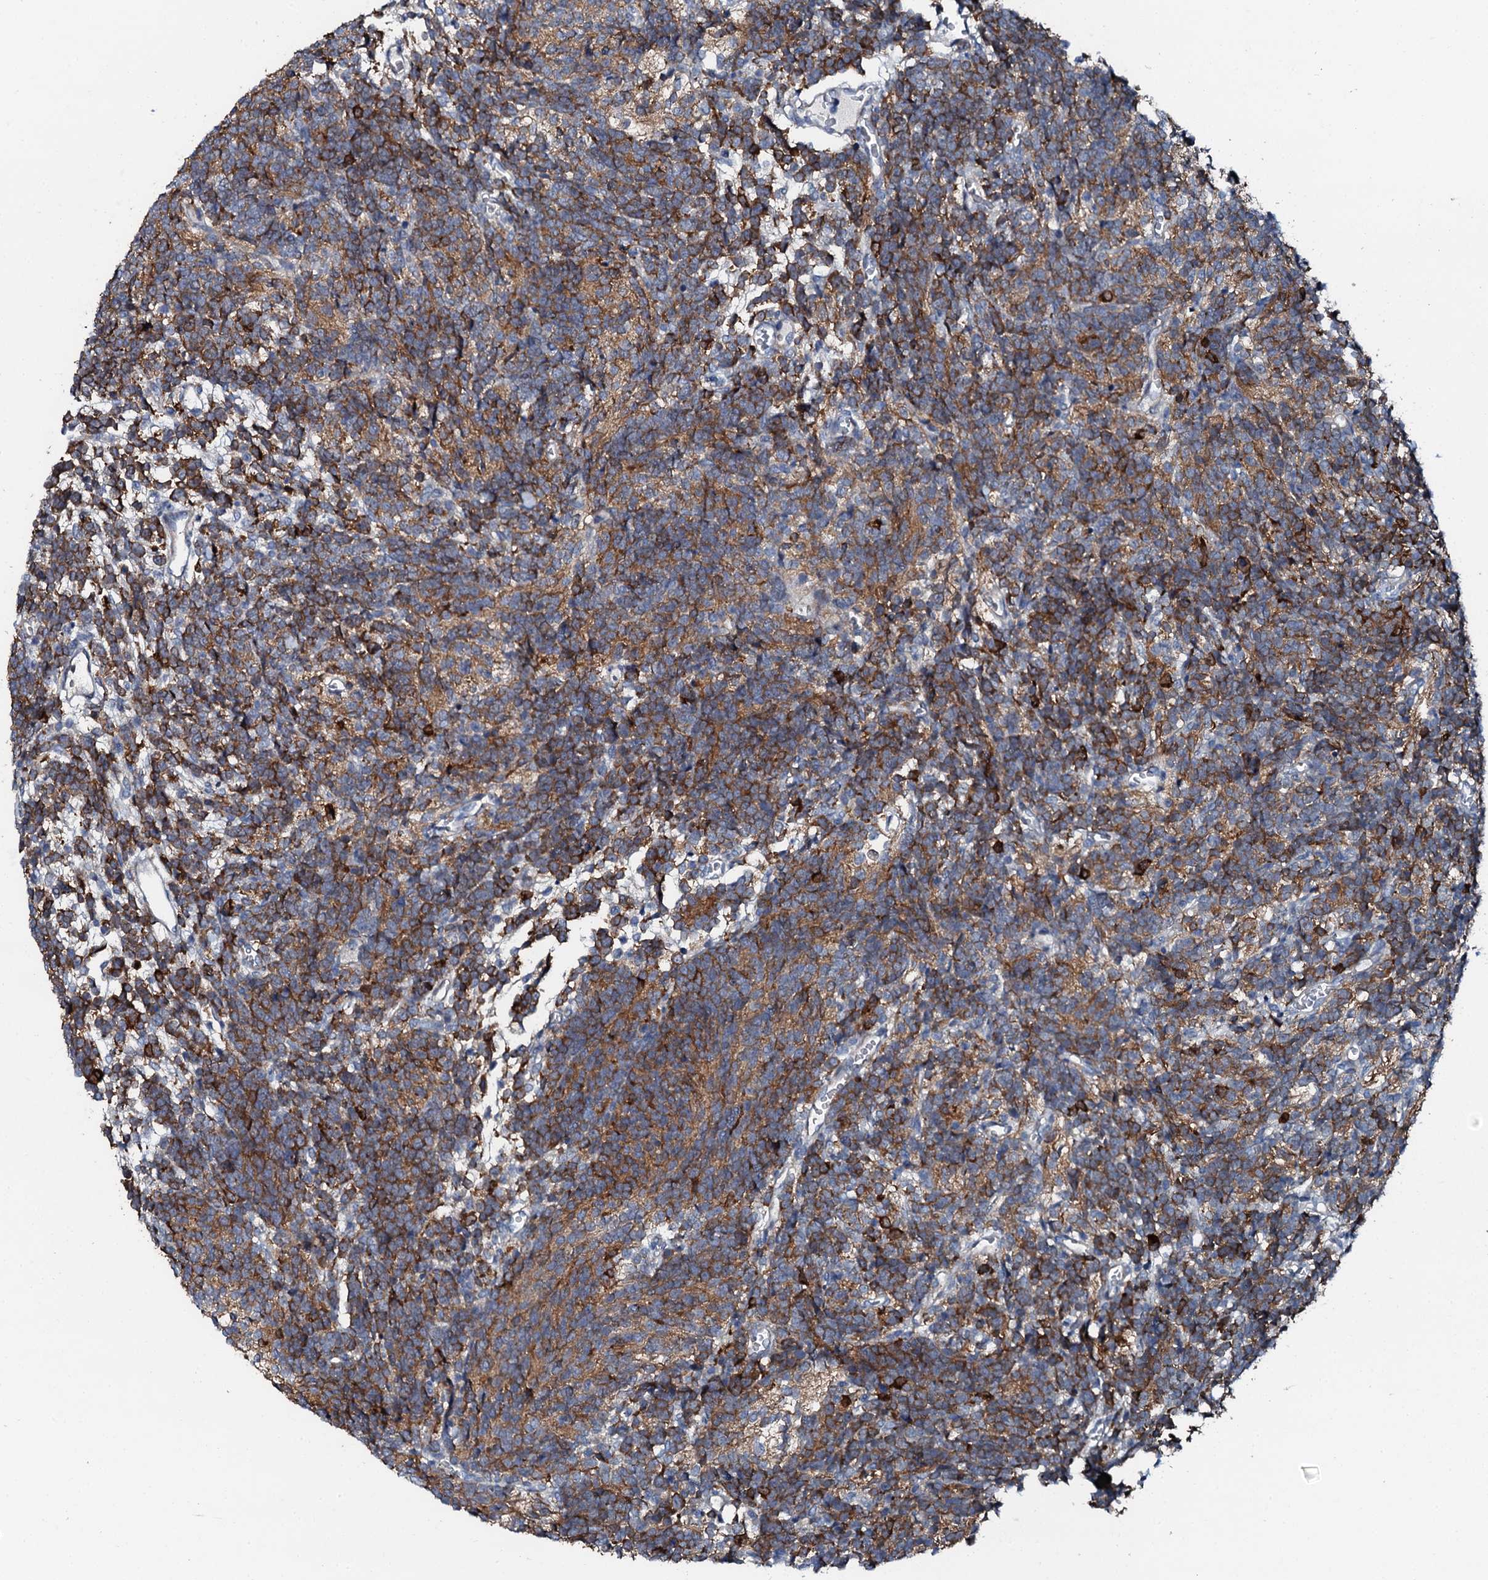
{"staining": {"intensity": "moderate", "quantity": ">75%", "location": "cytoplasmic/membranous"}, "tissue": "glioma", "cell_type": "Tumor cells", "image_type": "cancer", "snomed": [{"axis": "morphology", "description": "Glioma, malignant, Low grade"}, {"axis": "topography", "description": "Brain"}], "caption": "Malignant glioma (low-grade) stained with a brown dye displays moderate cytoplasmic/membranous positive staining in about >75% of tumor cells.", "gene": "GFOD2", "patient": {"sex": "female", "age": 1}}